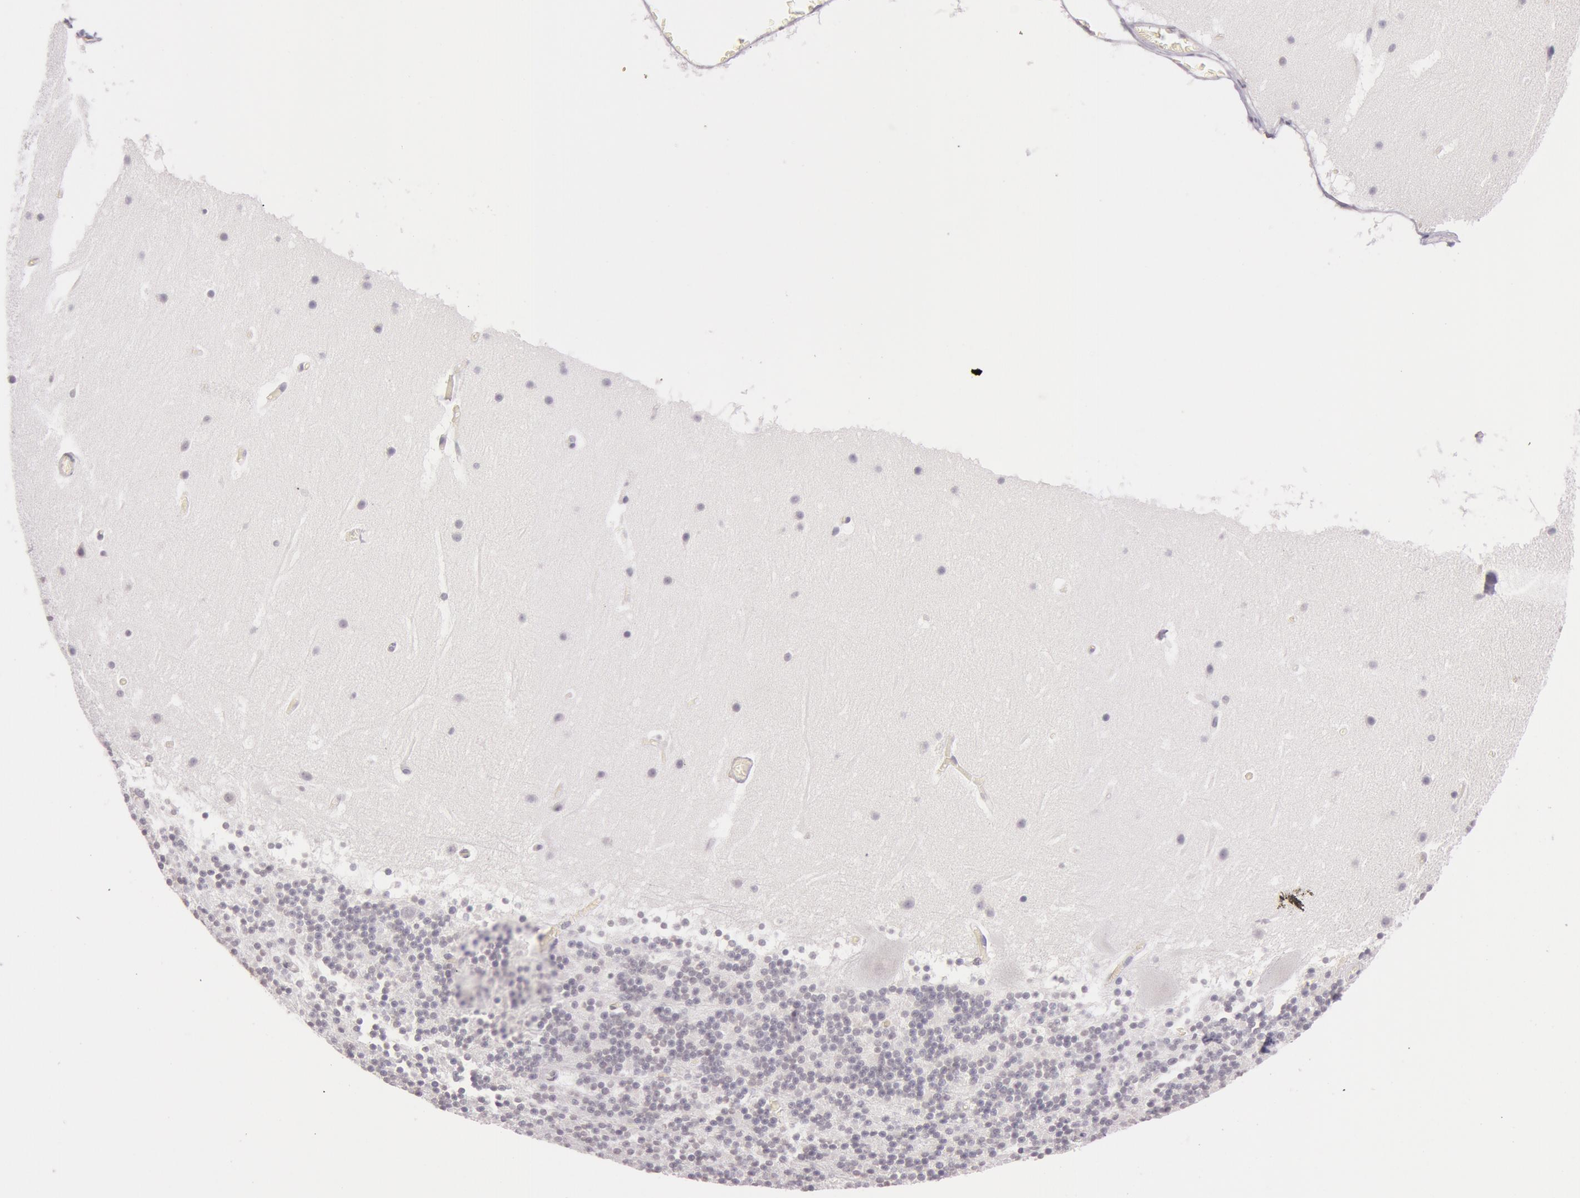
{"staining": {"intensity": "negative", "quantity": "none", "location": "none"}, "tissue": "cerebellum", "cell_type": "Cells in granular layer", "image_type": "normal", "snomed": [{"axis": "morphology", "description": "Normal tissue, NOS"}, {"axis": "topography", "description": "Cerebellum"}], "caption": "The IHC histopathology image has no significant positivity in cells in granular layer of cerebellum. (DAB (3,3'-diaminobenzidine) IHC visualized using brightfield microscopy, high magnification).", "gene": "RBMY1A1", "patient": {"sex": "male", "age": 45}}